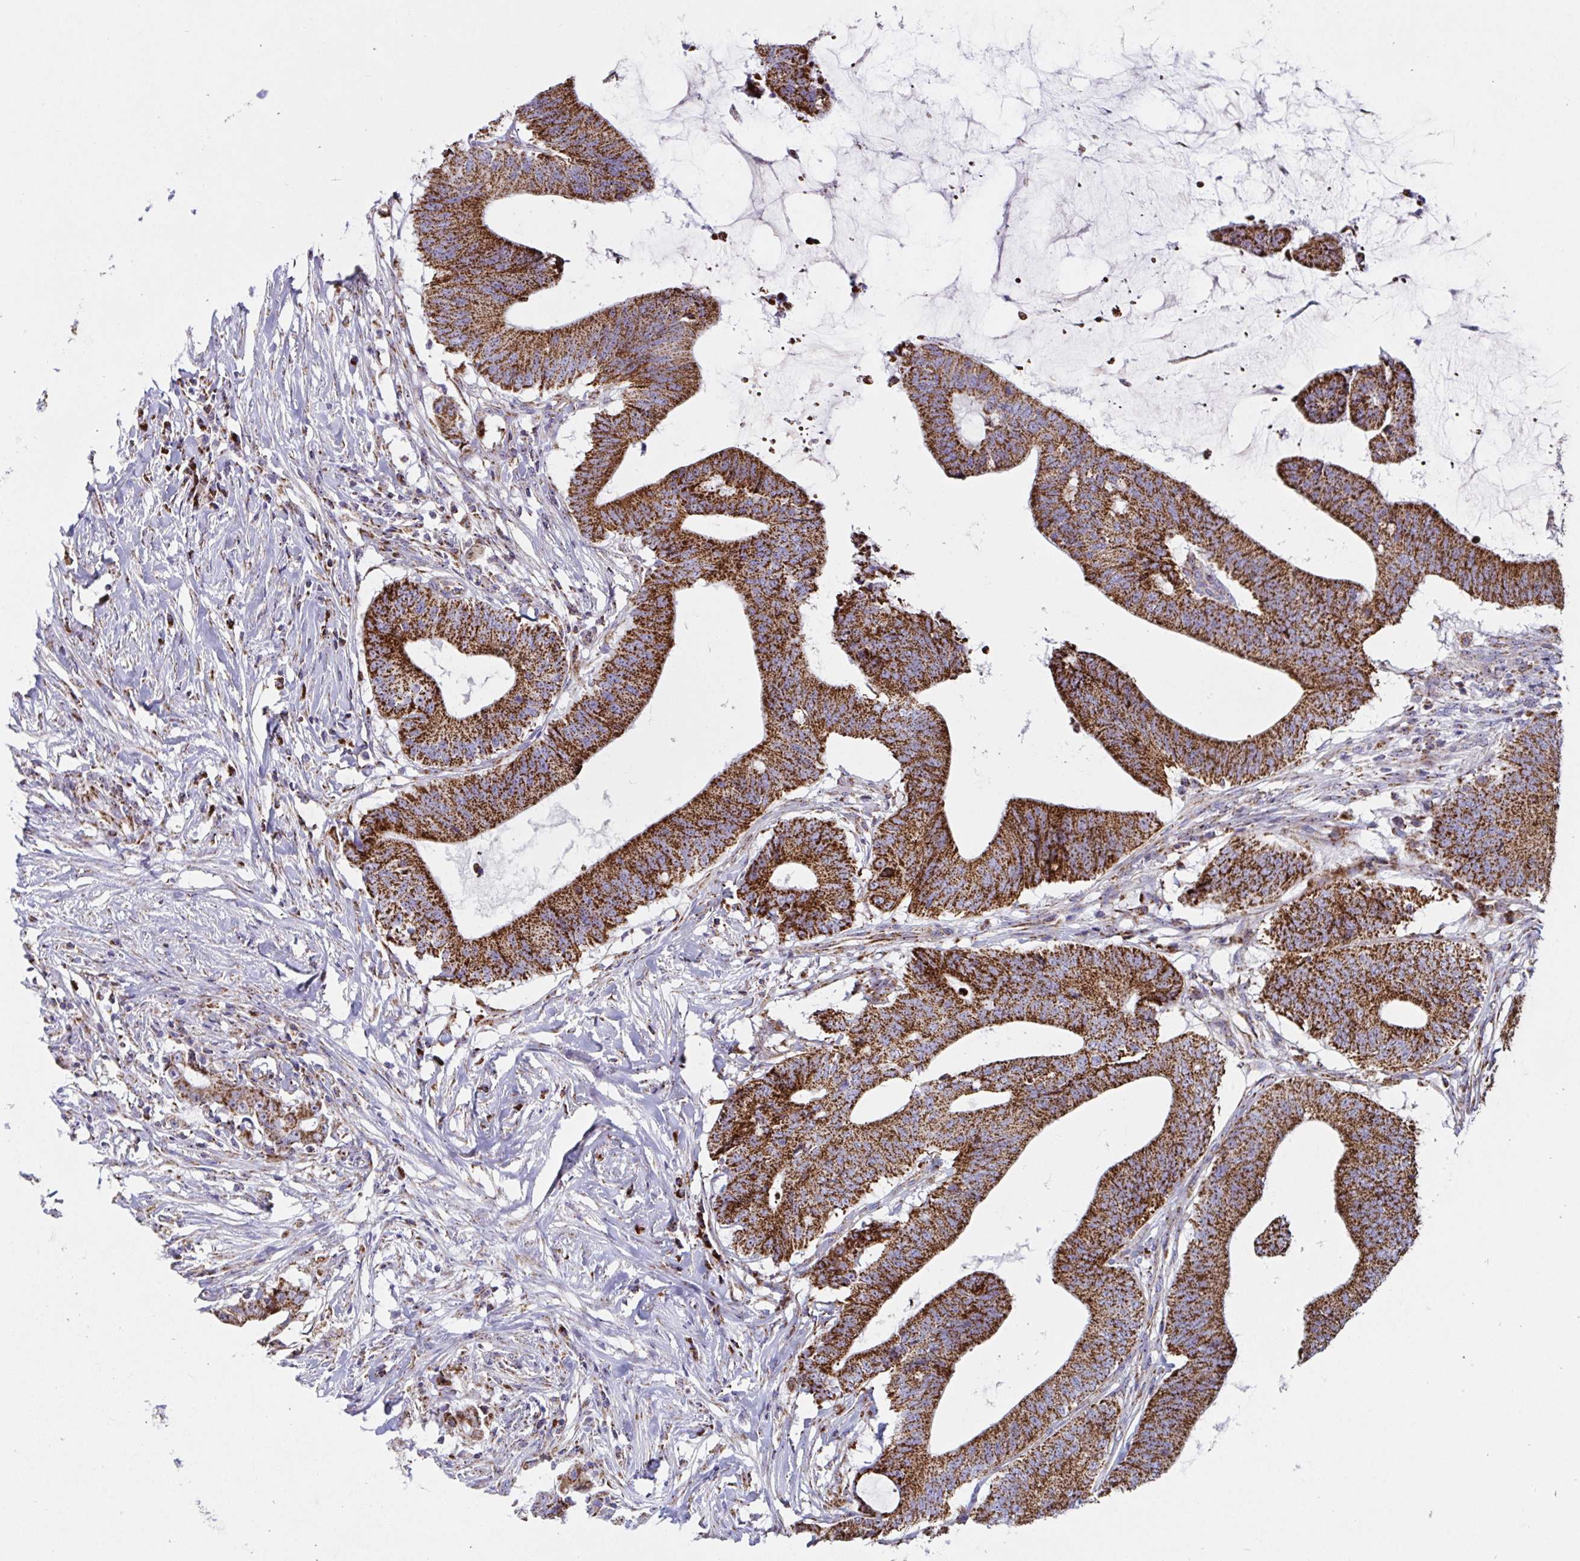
{"staining": {"intensity": "strong", "quantity": ">75%", "location": "cytoplasmic/membranous"}, "tissue": "colorectal cancer", "cell_type": "Tumor cells", "image_type": "cancer", "snomed": [{"axis": "morphology", "description": "Adenocarcinoma, NOS"}, {"axis": "topography", "description": "Colon"}], "caption": "An IHC micrograph of neoplastic tissue is shown. Protein staining in brown highlights strong cytoplasmic/membranous positivity in colorectal cancer within tumor cells.", "gene": "ATP5MJ", "patient": {"sex": "female", "age": 43}}